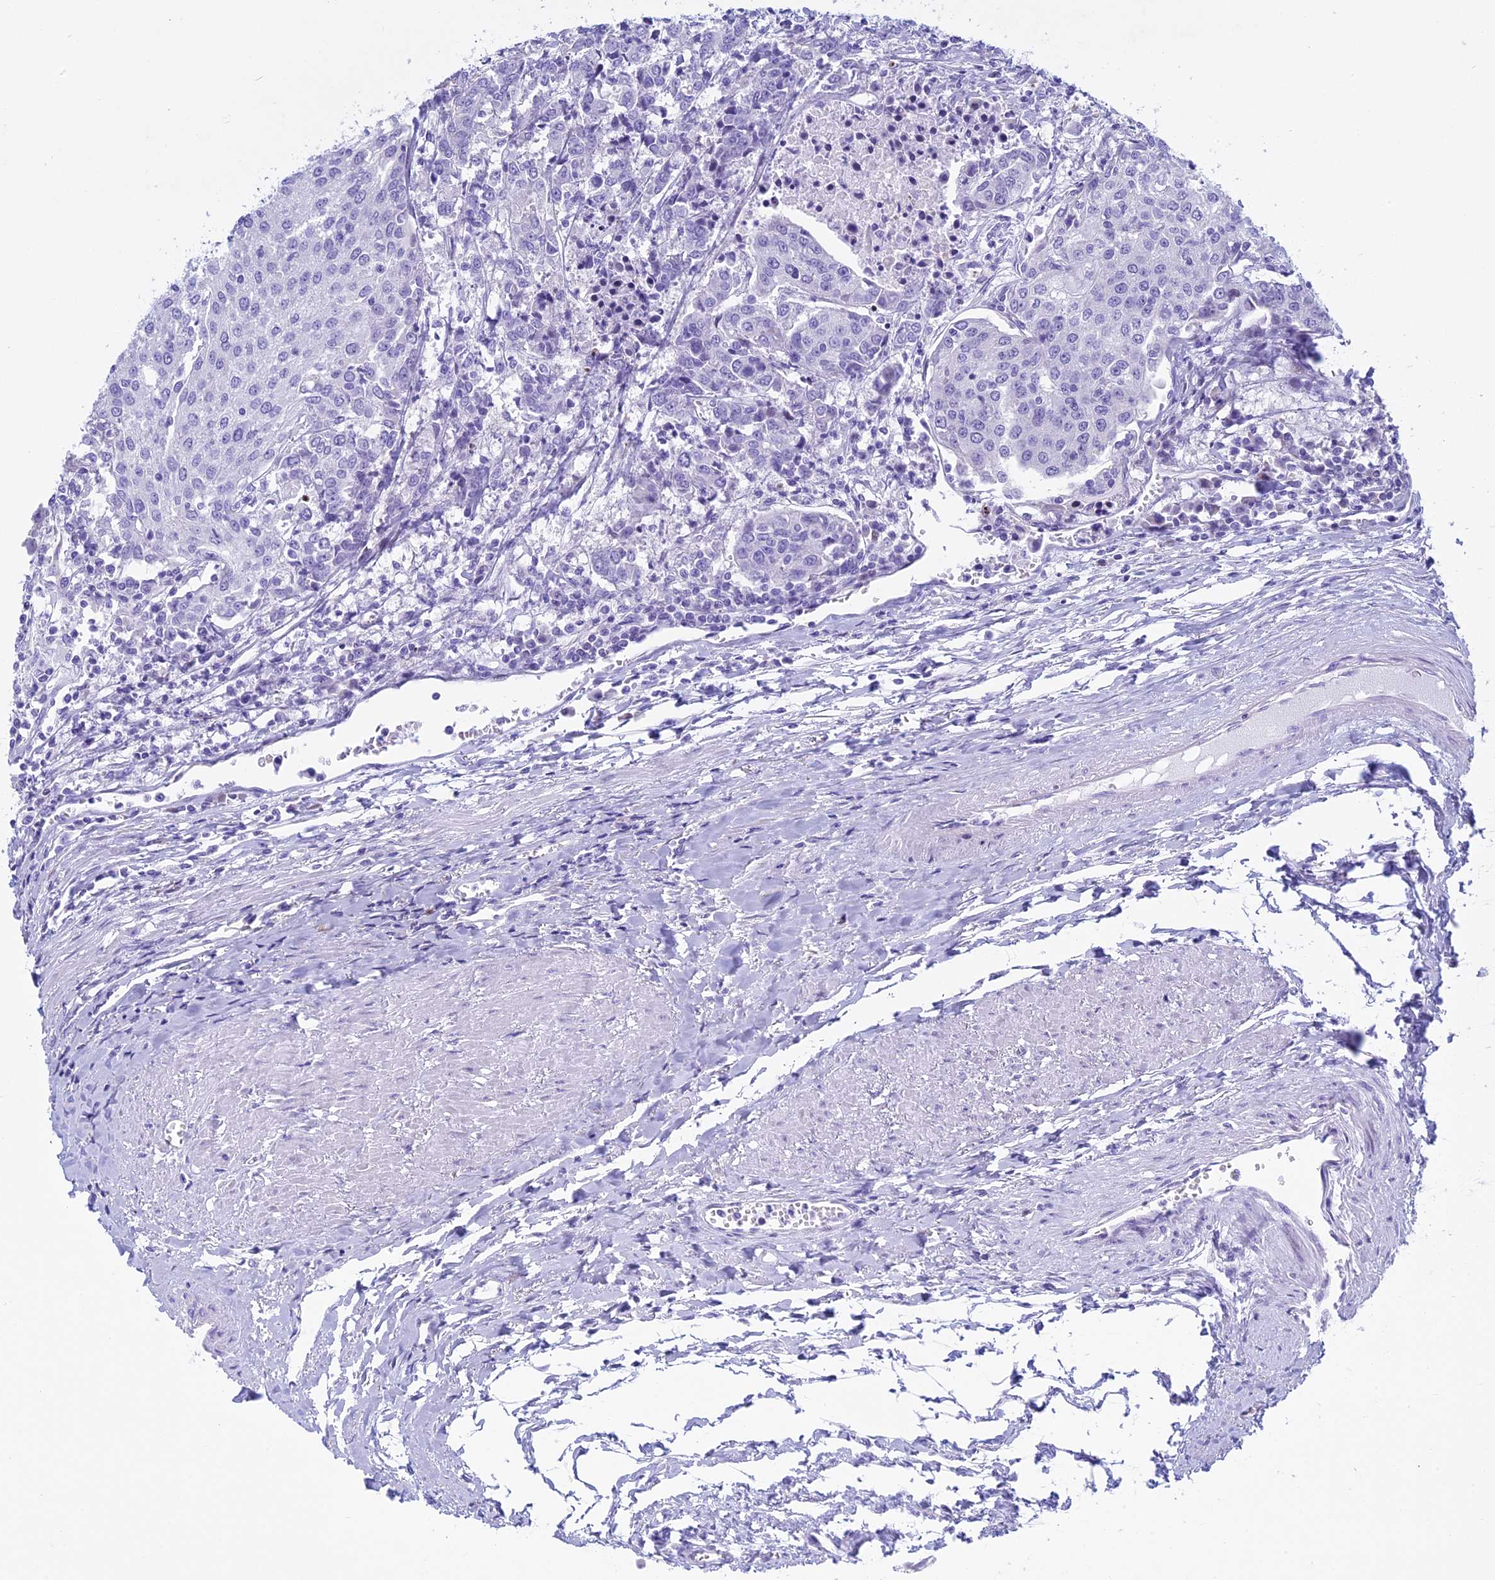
{"staining": {"intensity": "negative", "quantity": "none", "location": "none"}, "tissue": "urothelial cancer", "cell_type": "Tumor cells", "image_type": "cancer", "snomed": [{"axis": "morphology", "description": "Urothelial carcinoma, High grade"}, {"axis": "topography", "description": "Urinary bladder"}], "caption": "IHC micrograph of neoplastic tissue: high-grade urothelial carcinoma stained with DAB reveals no significant protein positivity in tumor cells. (DAB immunohistochemistry with hematoxylin counter stain).", "gene": "KCTD21", "patient": {"sex": "female", "age": 85}}